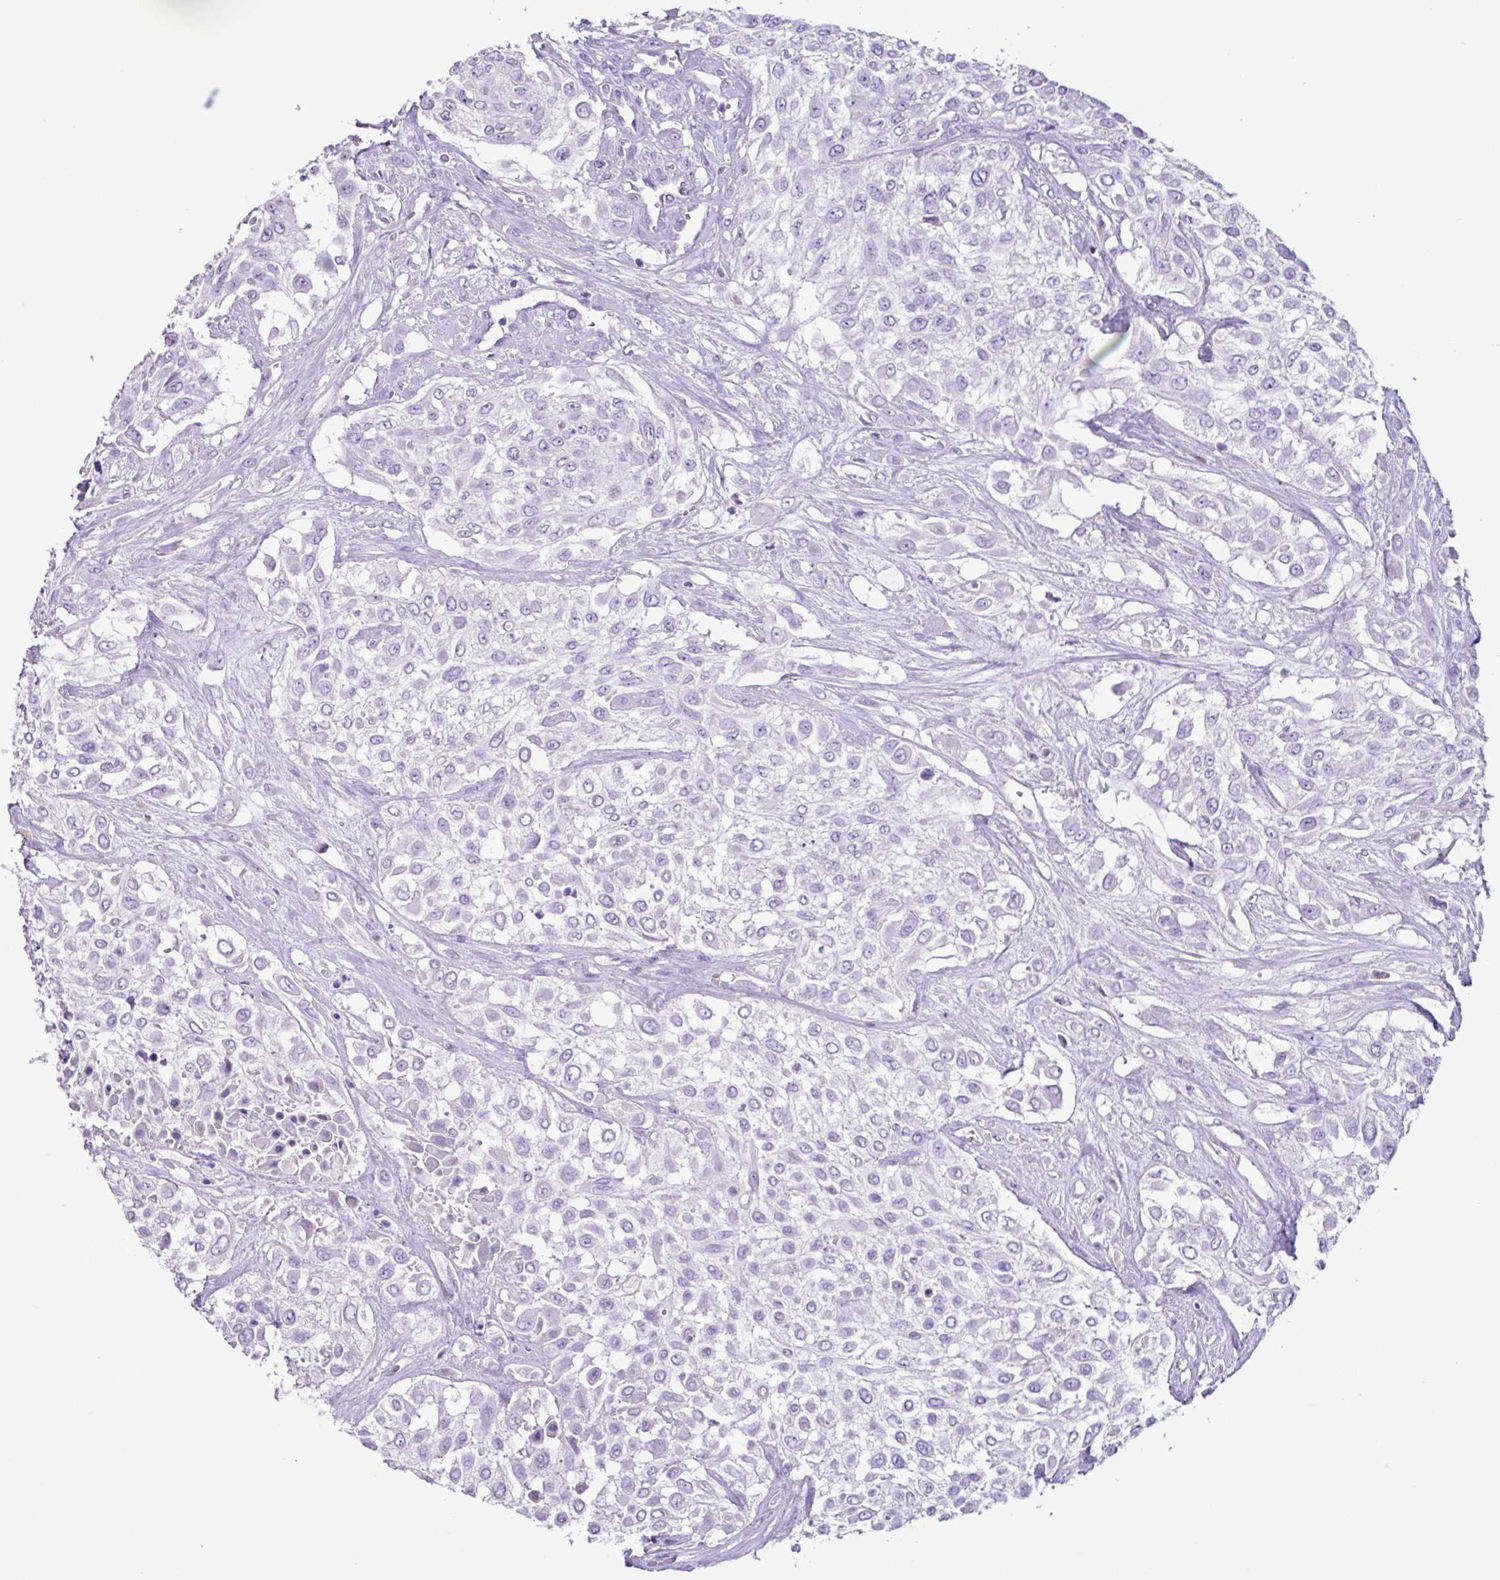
{"staining": {"intensity": "negative", "quantity": "none", "location": "none"}, "tissue": "urothelial cancer", "cell_type": "Tumor cells", "image_type": "cancer", "snomed": [{"axis": "morphology", "description": "Urothelial carcinoma, High grade"}, {"axis": "topography", "description": "Urinary bladder"}], "caption": "DAB immunohistochemical staining of urothelial cancer displays no significant expression in tumor cells. (Stains: DAB IHC with hematoxylin counter stain, Microscopy: brightfield microscopy at high magnification).", "gene": "AGO3", "patient": {"sex": "male", "age": 57}}